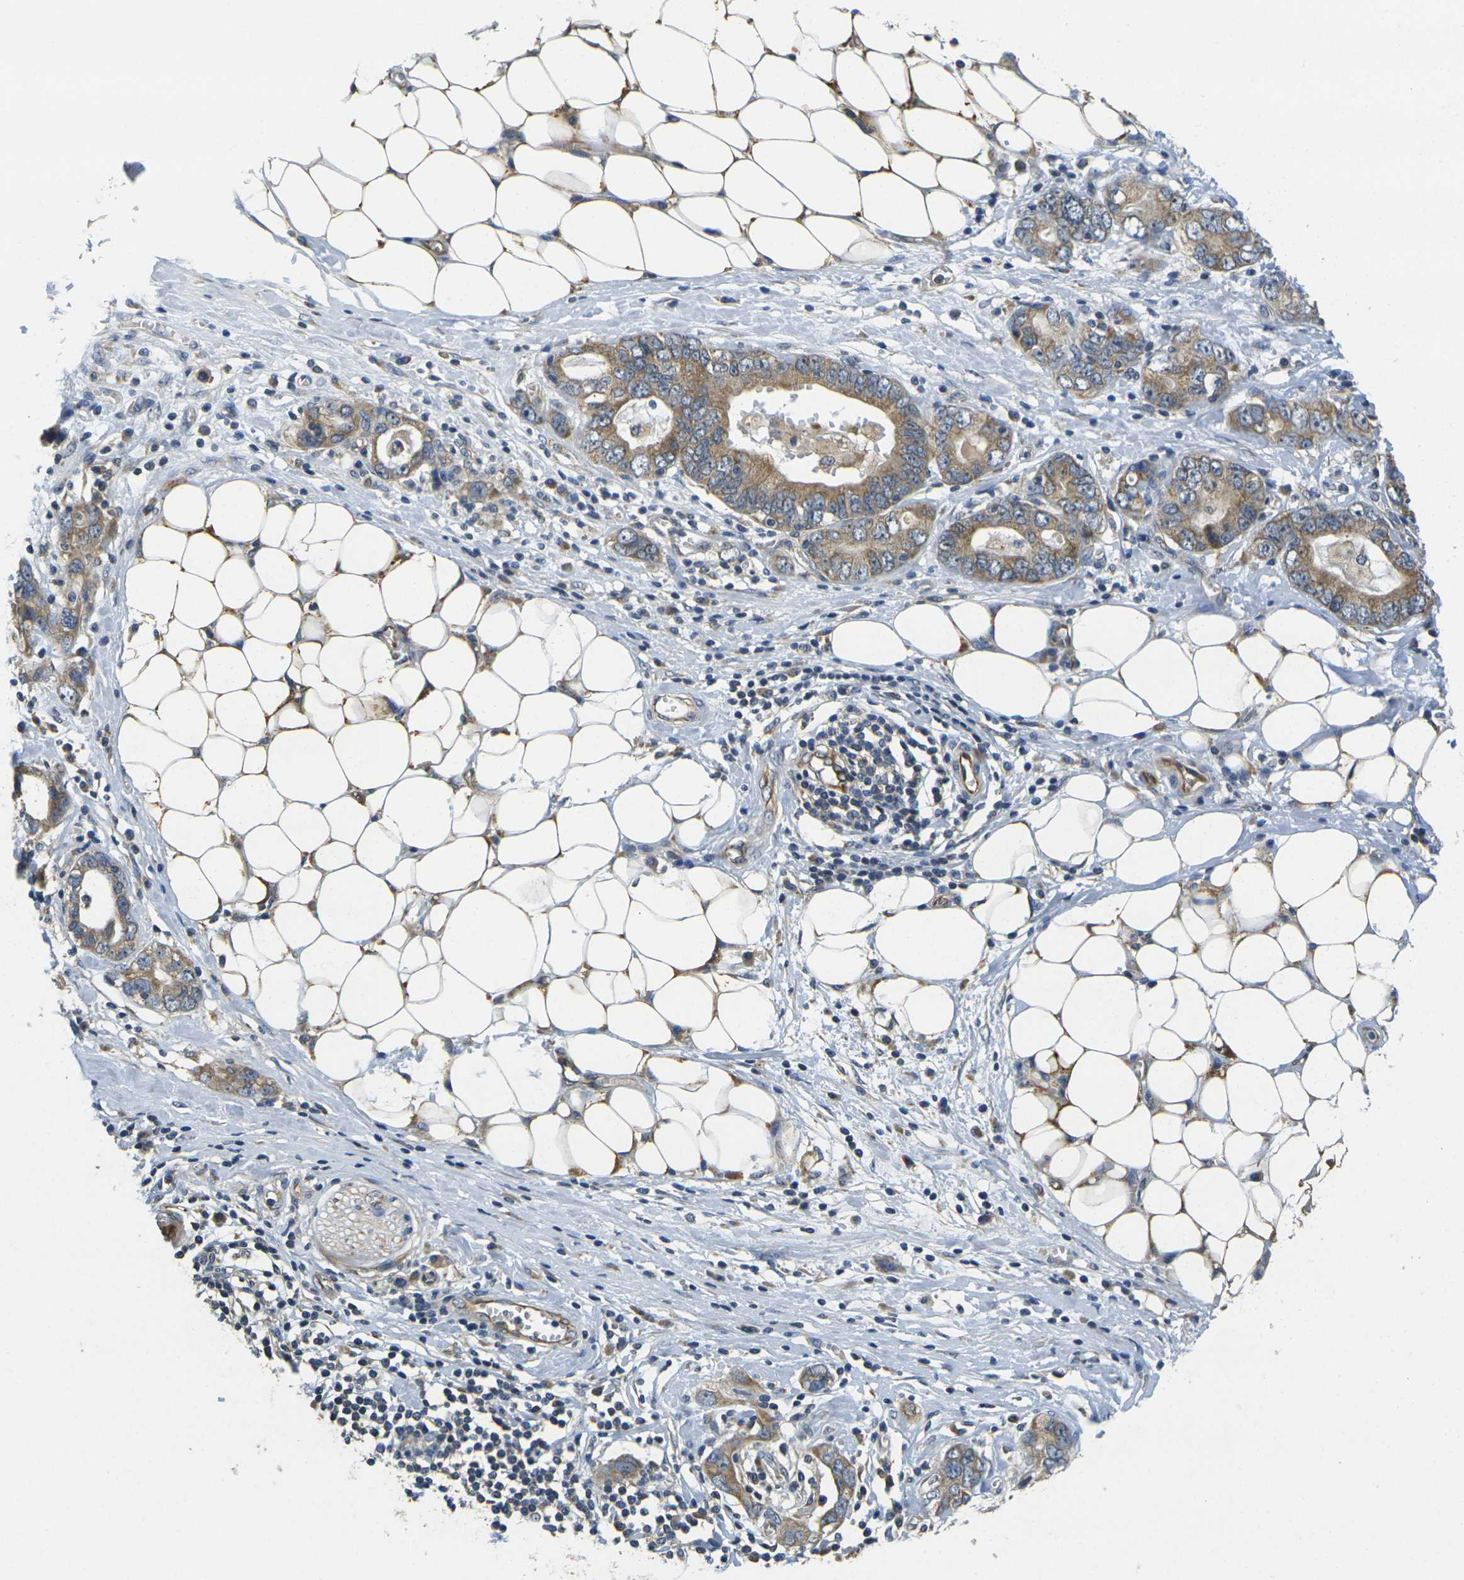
{"staining": {"intensity": "moderate", "quantity": ">75%", "location": "cytoplasmic/membranous"}, "tissue": "stomach cancer", "cell_type": "Tumor cells", "image_type": "cancer", "snomed": [{"axis": "morphology", "description": "Adenocarcinoma, NOS"}, {"axis": "topography", "description": "Stomach, lower"}], "caption": "Brown immunohistochemical staining in adenocarcinoma (stomach) demonstrates moderate cytoplasmic/membranous staining in approximately >75% of tumor cells.", "gene": "MINAR2", "patient": {"sex": "female", "age": 93}}